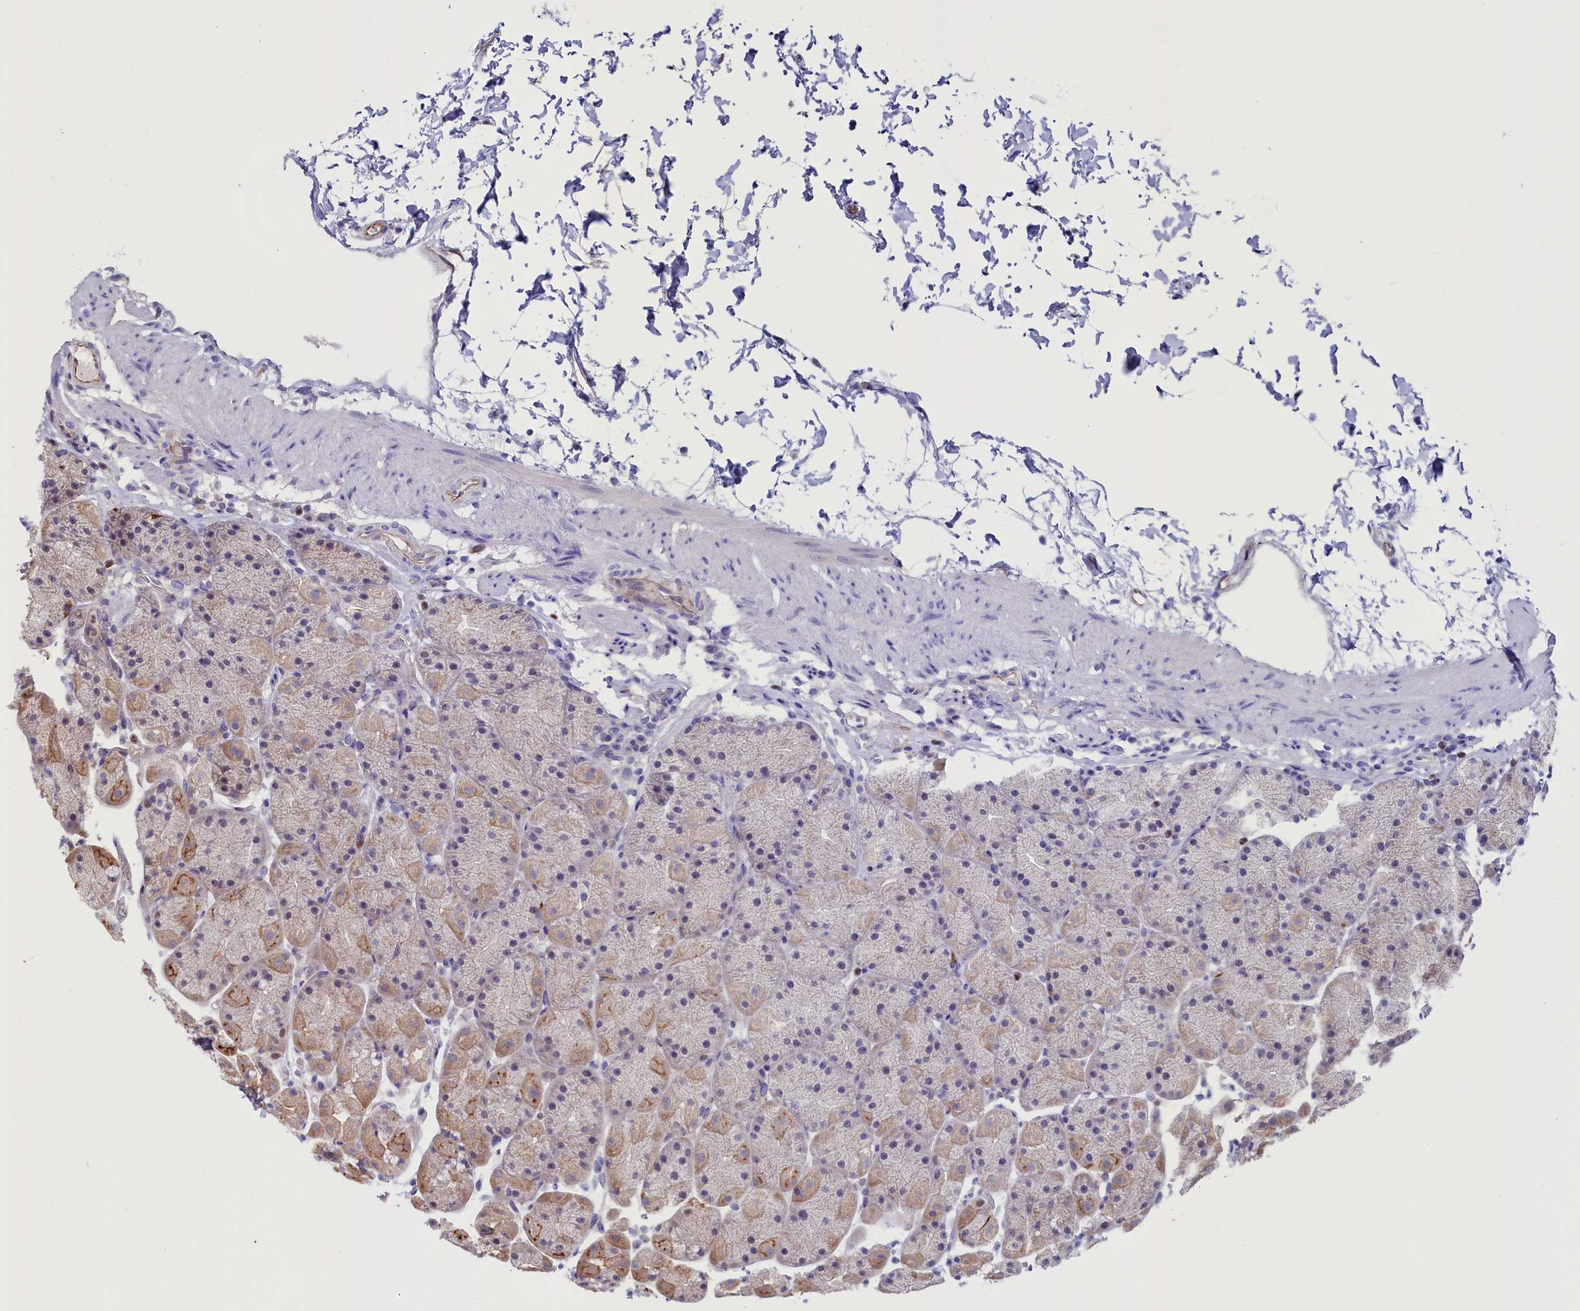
{"staining": {"intensity": "weak", "quantity": "25%-75%", "location": "cytoplasmic/membranous"}, "tissue": "stomach", "cell_type": "Glandular cells", "image_type": "normal", "snomed": [{"axis": "morphology", "description": "Normal tissue, NOS"}, {"axis": "topography", "description": "Stomach, upper"}, {"axis": "topography", "description": "Stomach, lower"}], "caption": "This image exhibits unremarkable stomach stained with IHC to label a protein in brown. The cytoplasmic/membranous of glandular cells show weak positivity for the protein. Nuclei are counter-stained blue.", "gene": "PDILT", "patient": {"sex": "male", "age": 67}}